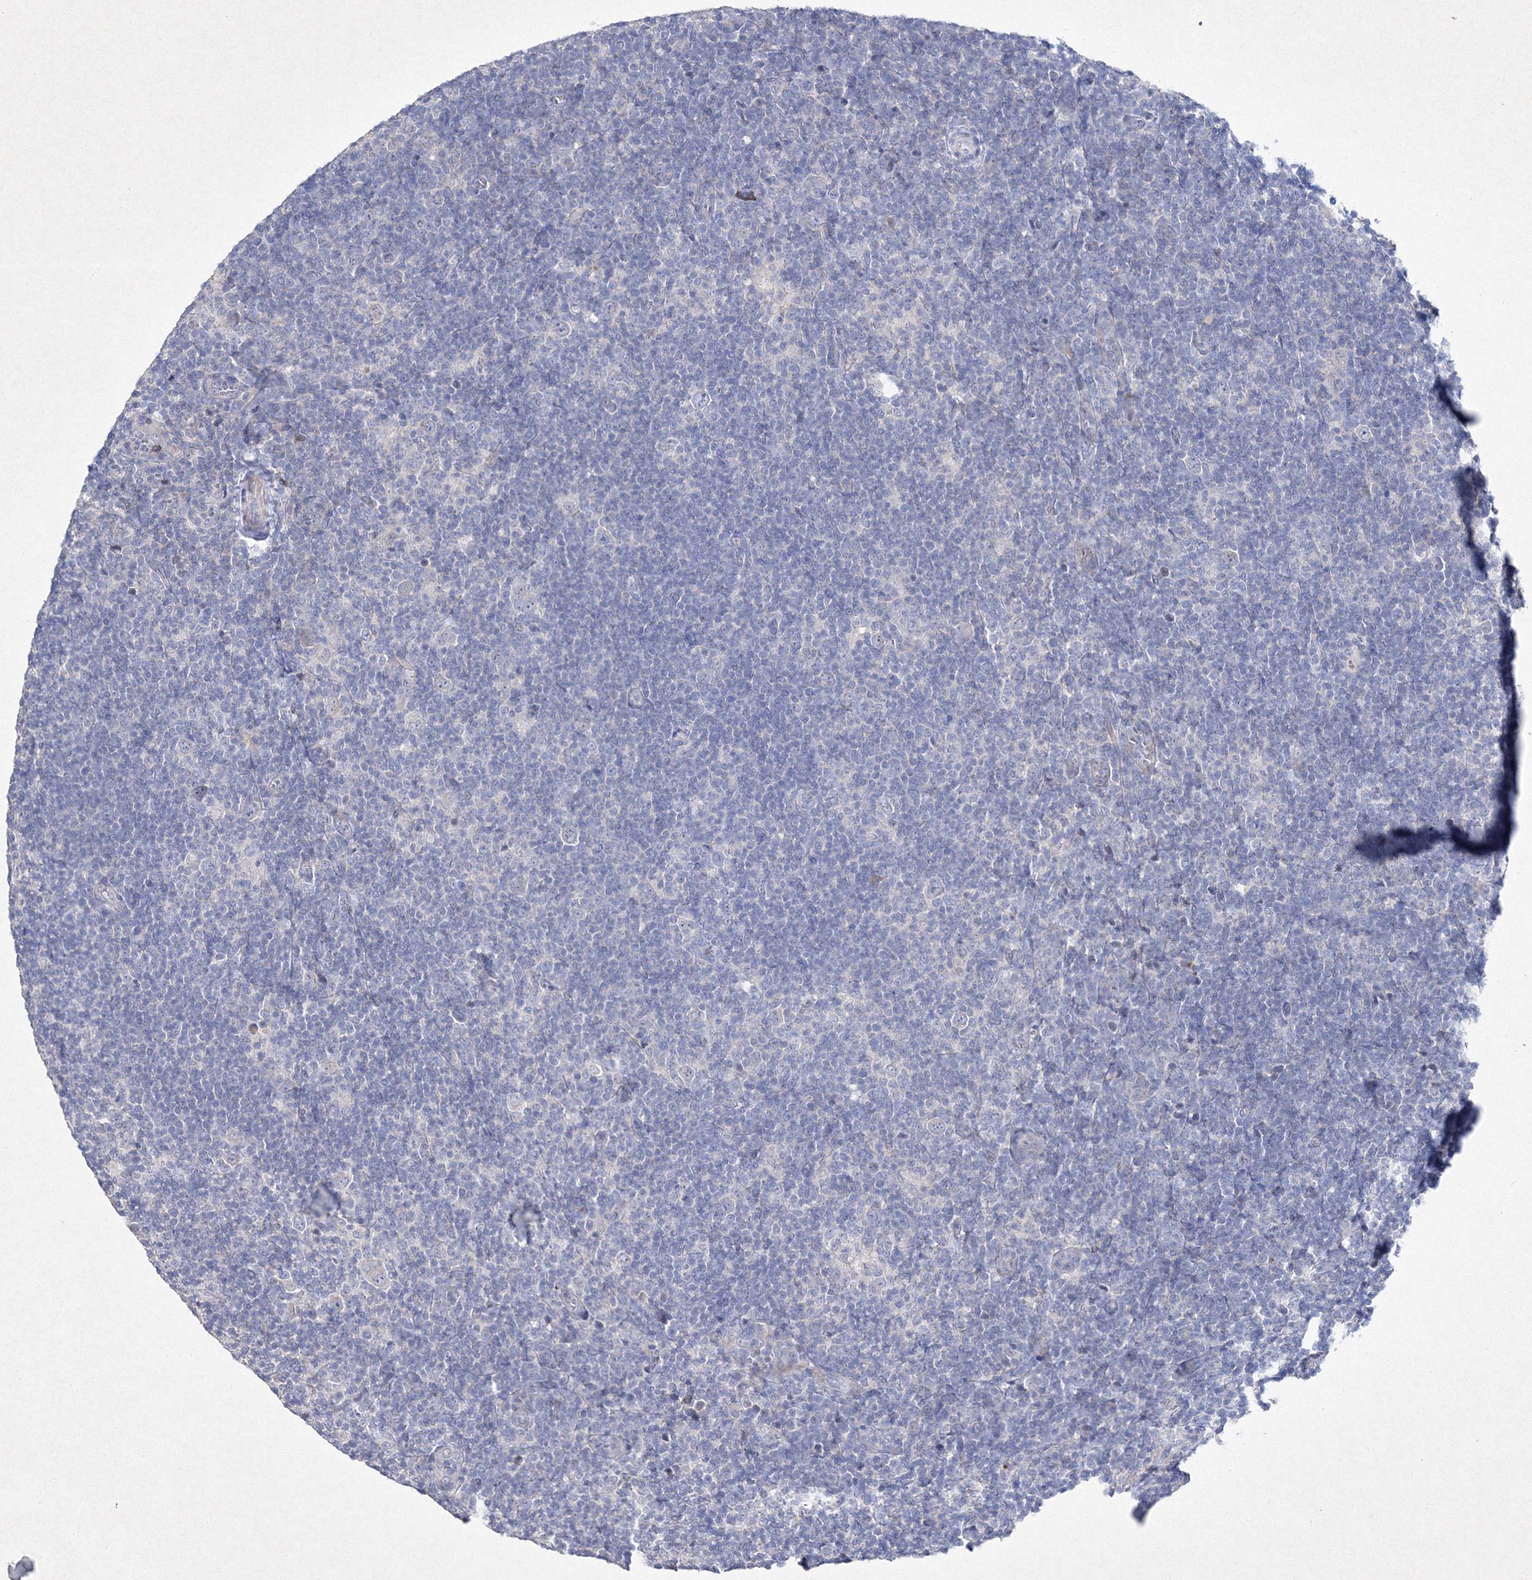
{"staining": {"intensity": "negative", "quantity": "none", "location": "none"}, "tissue": "lymphoma", "cell_type": "Tumor cells", "image_type": "cancer", "snomed": [{"axis": "morphology", "description": "Hodgkin's disease, NOS"}, {"axis": "topography", "description": "Lymph node"}], "caption": "The micrograph displays no significant staining in tumor cells of lymphoma.", "gene": "SMIM29", "patient": {"sex": "female", "age": 57}}